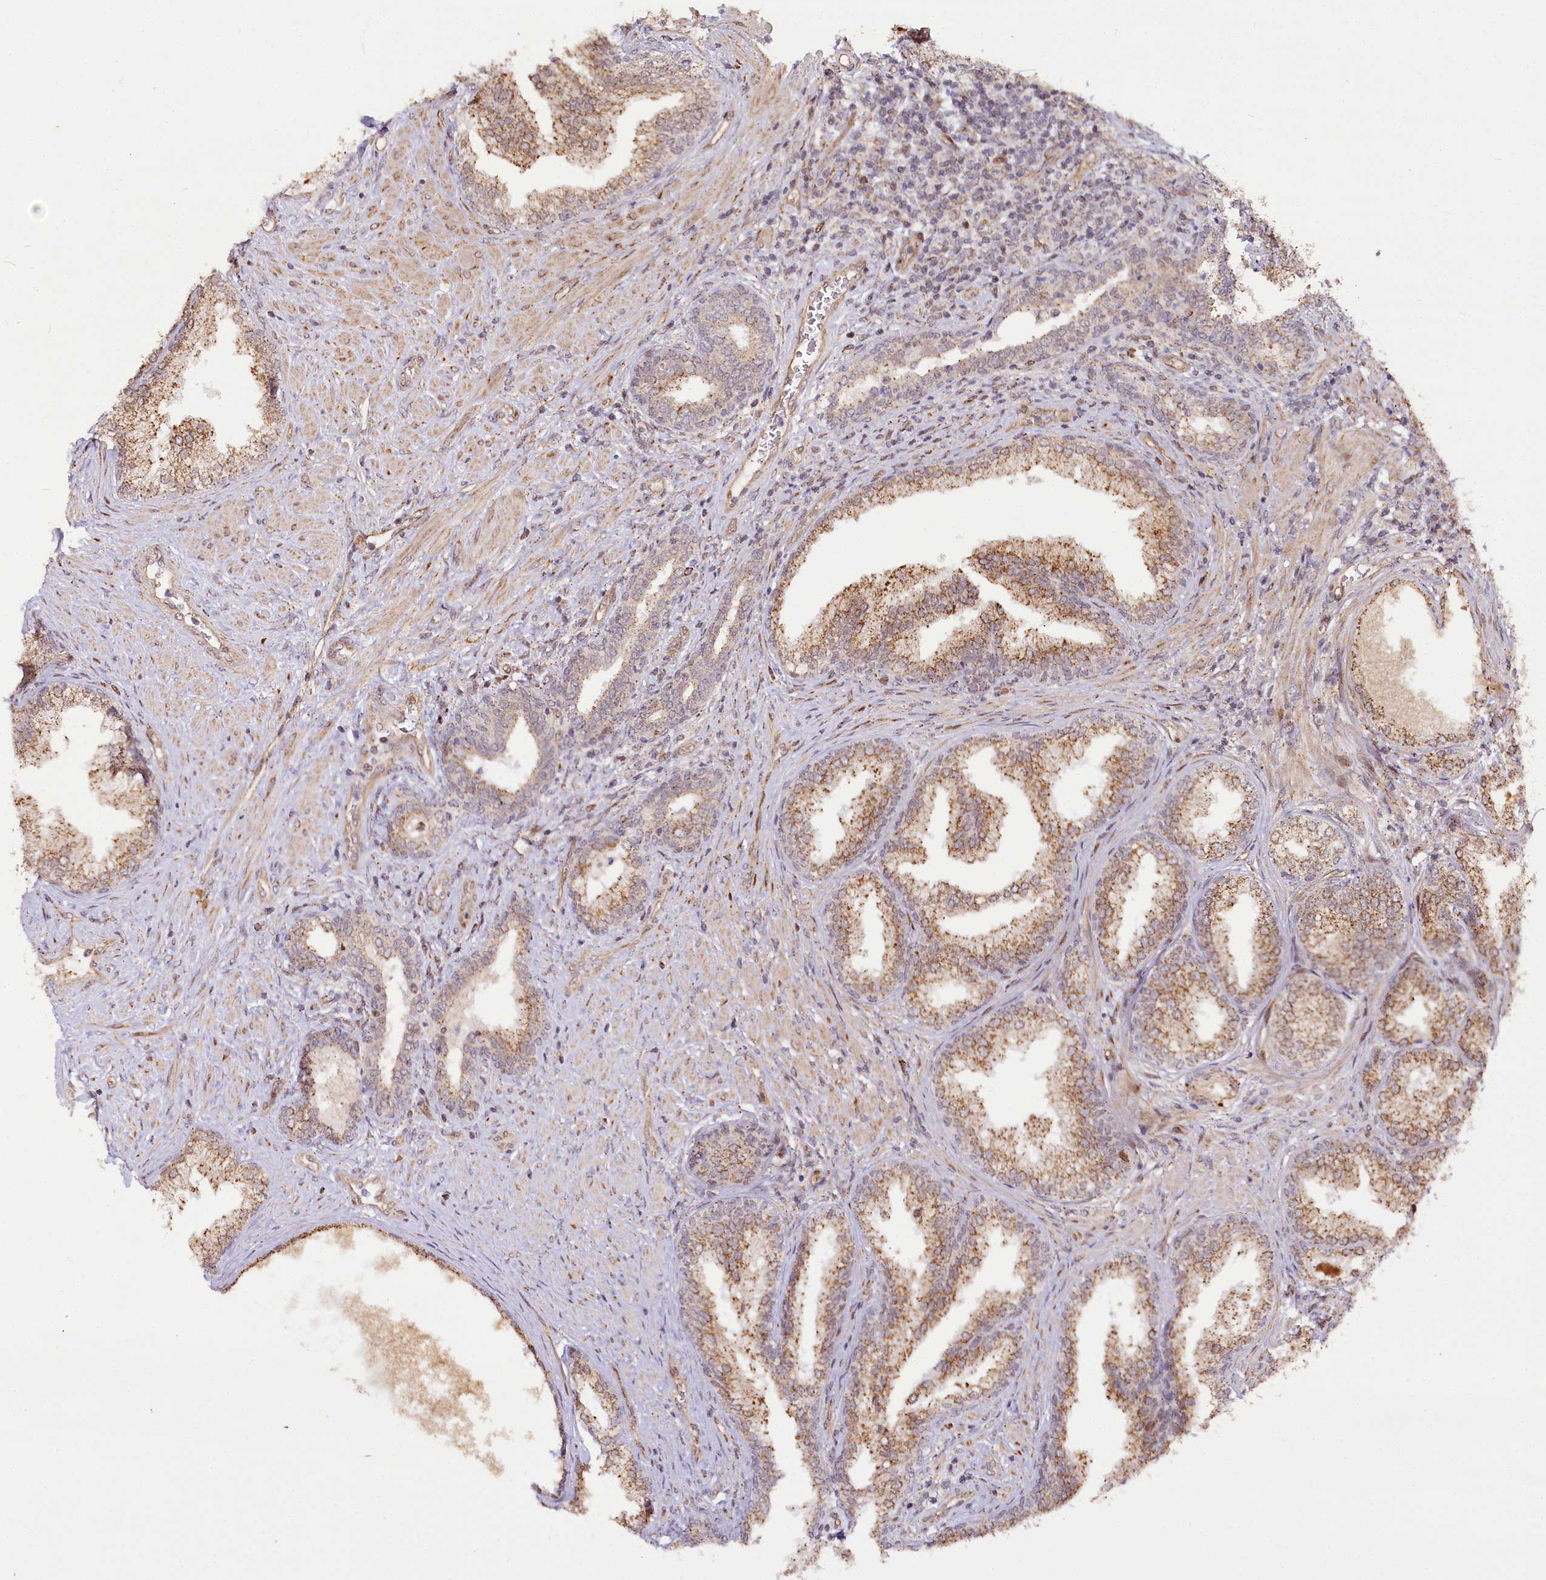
{"staining": {"intensity": "moderate", "quantity": ">75%", "location": "cytoplasmic/membranous"}, "tissue": "prostate", "cell_type": "Glandular cells", "image_type": "normal", "snomed": [{"axis": "morphology", "description": "Normal tissue, NOS"}, {"axis": "topography", "description": "Prostate"}], "caption": "Brown immunohistochemical staining in unremarkable human prostate exhibits moderate cytoplasmic/membranous expression in about >75% of glandular cells.", "gene": "COPG1", "patient": {"sex": "male", "age": 76}}